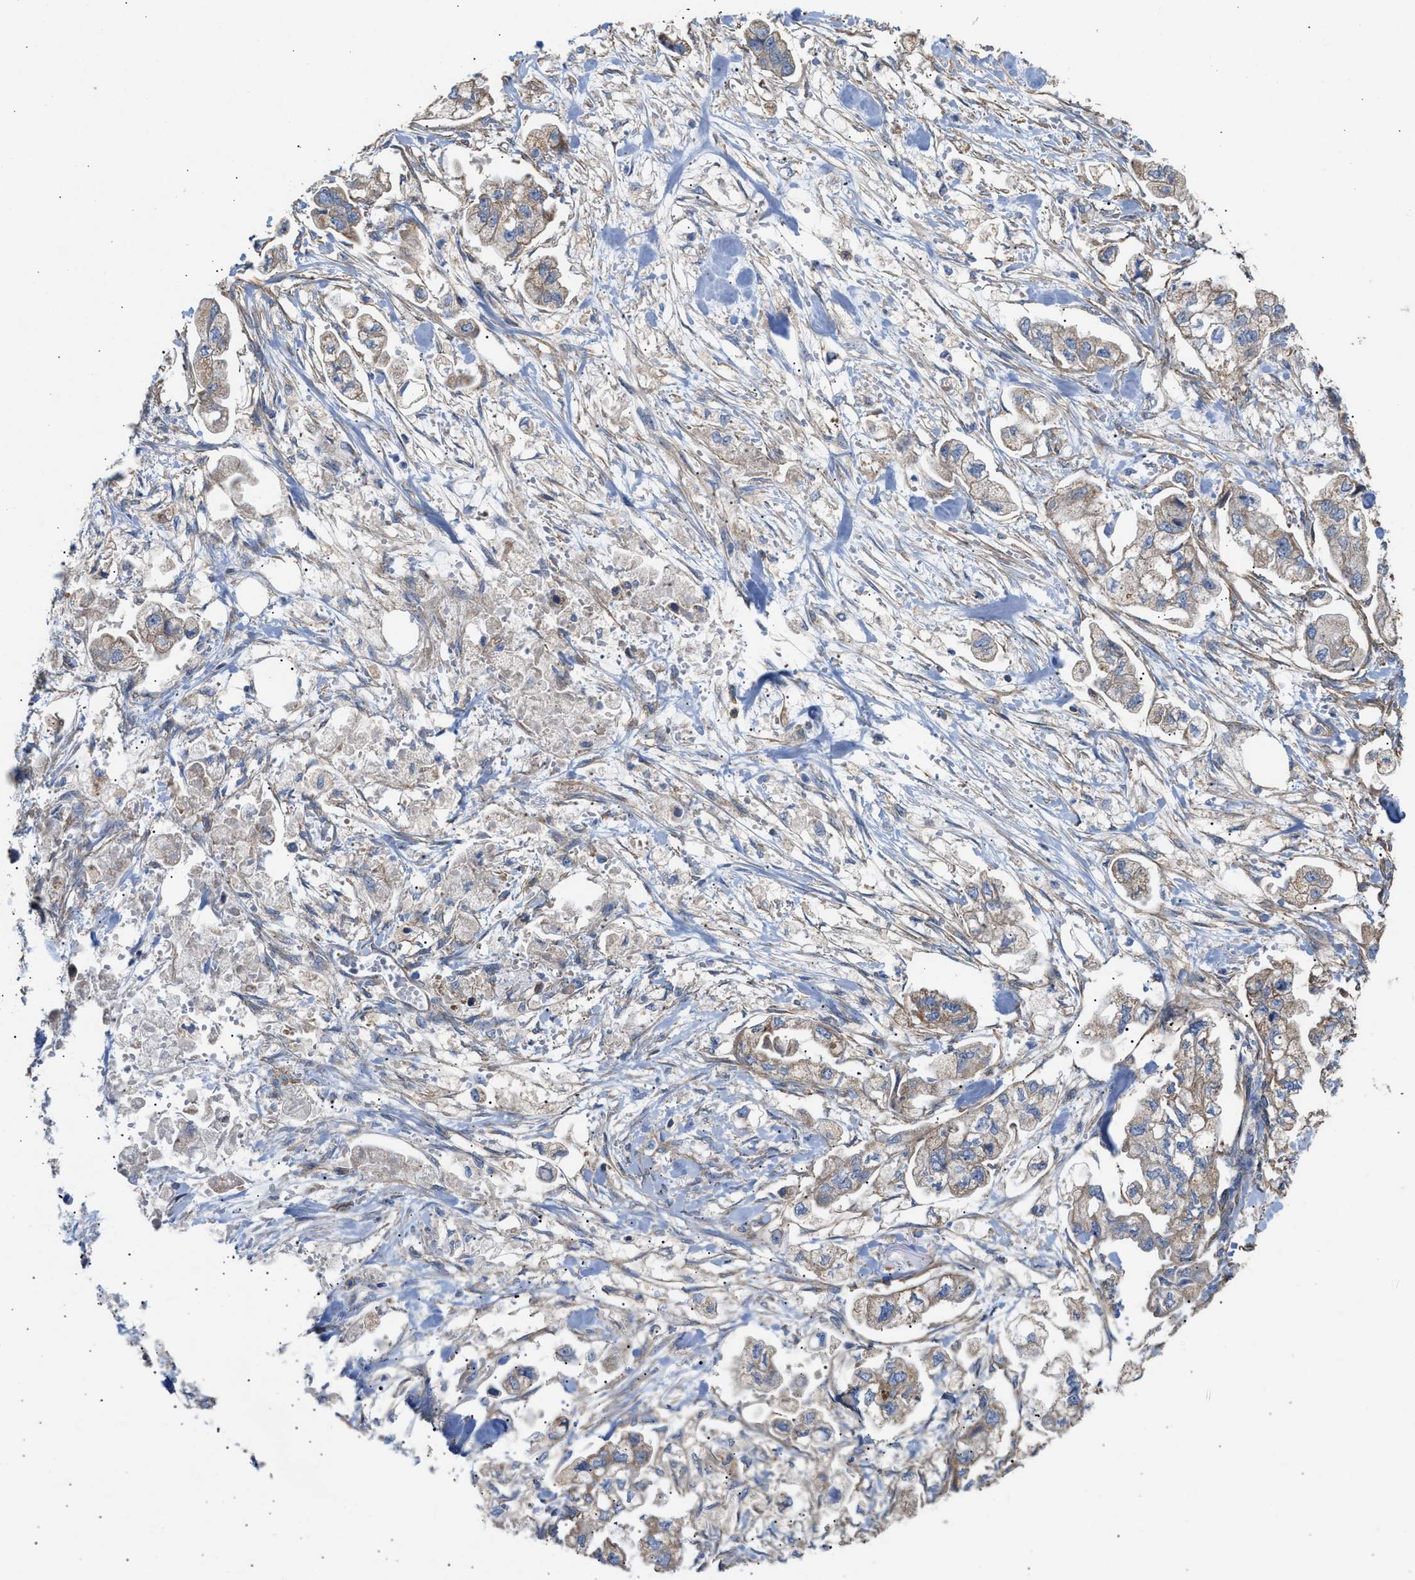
{"staining": {"intensity": "weak", "quantity": ">75%", "location": "cytoplasmic/membranous"}, "tissue": "stomach cancer", "cell_type": "Tumor cells", "image_type": "cancer", "snomed": [{"axis": "morphology", "description": "Normal tissue, NOS"}, {"axis": "morphology", "description": "Adenocarcinoma, NOS"}, {"axis": "topography", "description": "Stomach"}], "caption": "IHC staining of adenocarcinoma (stomach), which reveals low levels of weak cytoplasmic/membranous staining in approximately >75% of tumor cells indicating weak cytoplasmic/membranous protein expression. The staining was performed using DAB (3,3'-diaminobenzidine) (brown) for protein detection and nuclei were counterstained in hematoxylin (blue).", "gene": "OXSM", "patient": {"sex": "male", "age": 62}}